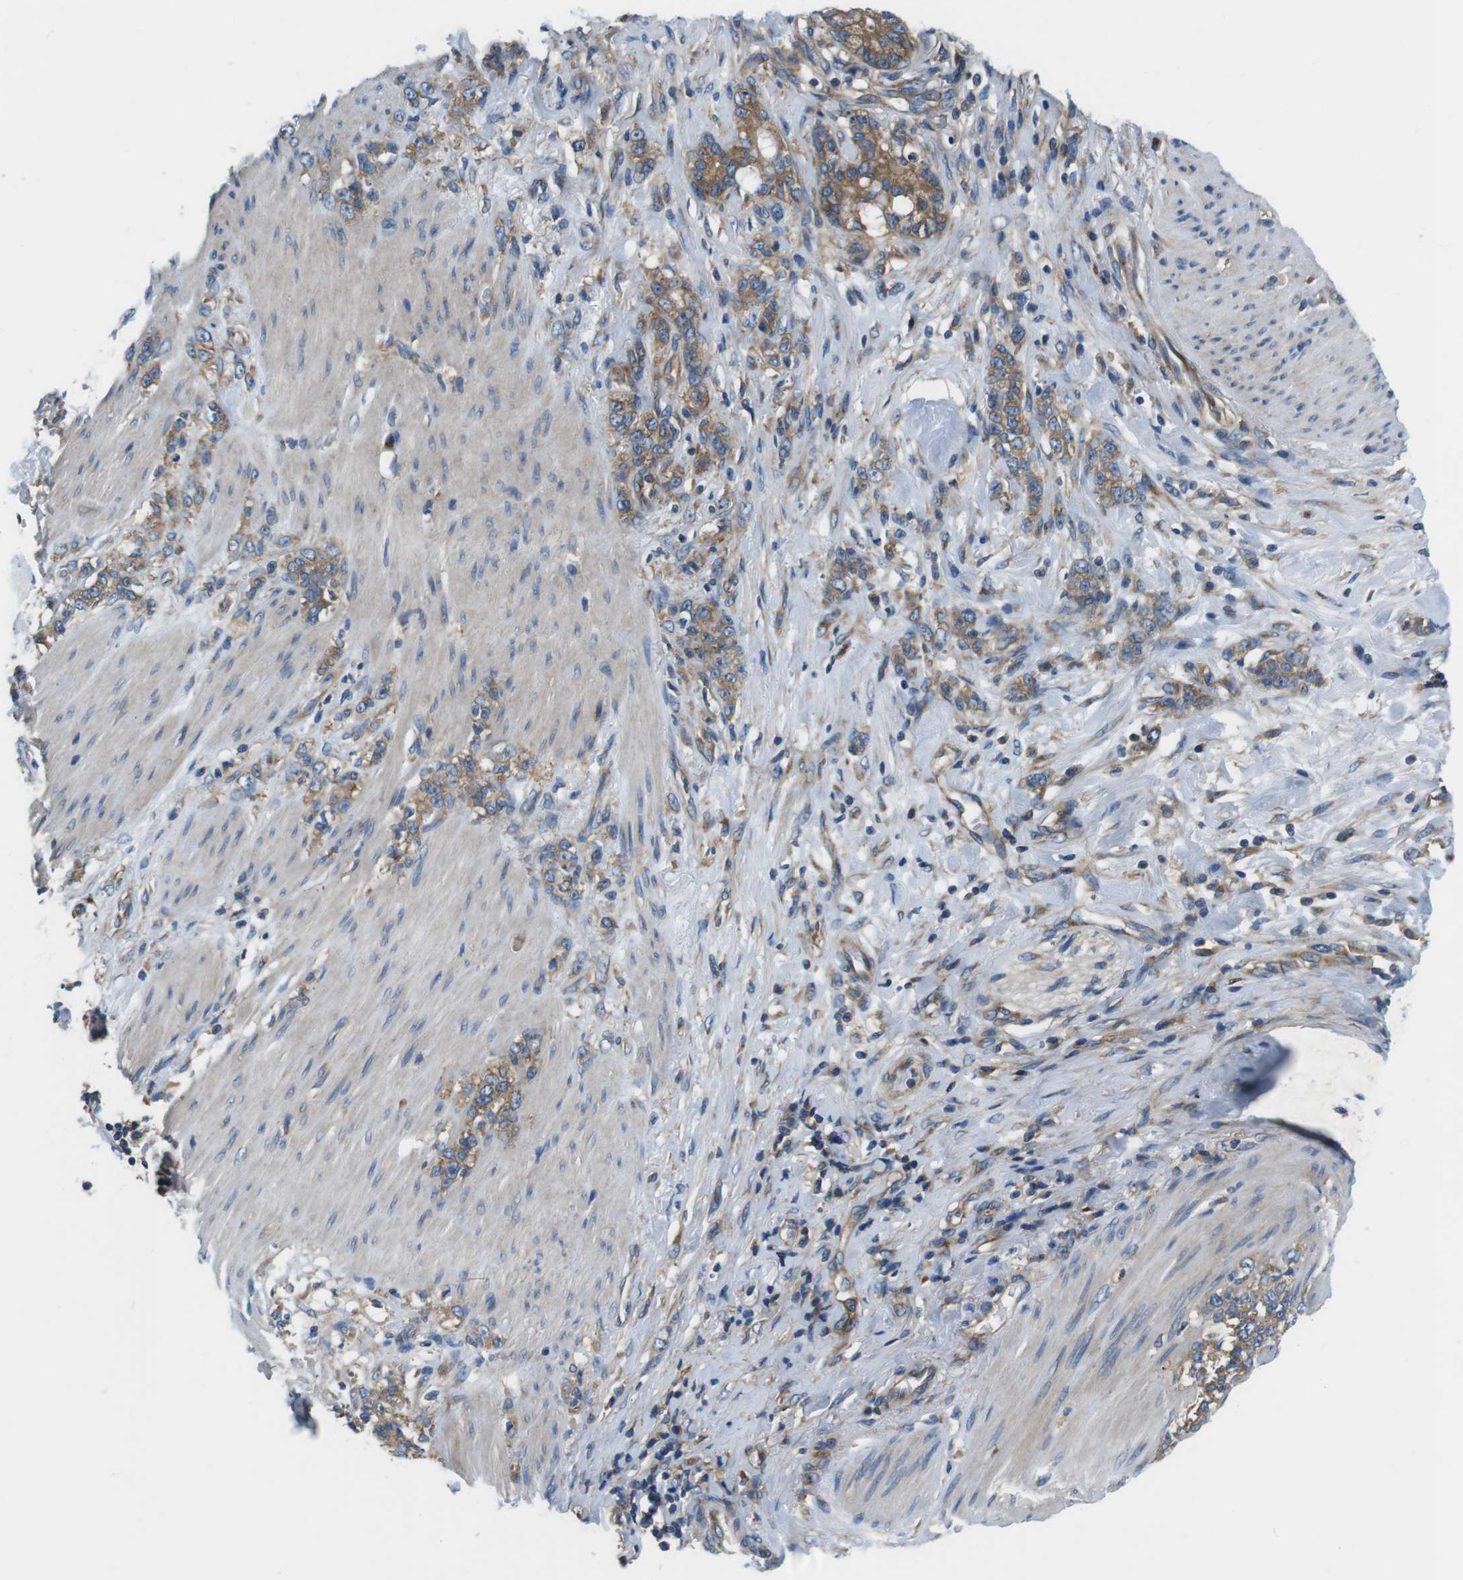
{"staining": {"intensity": "moderate", "quantity": ">75%", "location": "cytoplasmic/membranous"}, "tissue": "stomach cancer", "cell_type": "Tumor cells", "image_type": "cancer", "snomed": [{"axis": "morphology", "description": "Adenocarcinoma, NOS"}, {"axis": "topography", "description": "Stomach, lower"}], "caption": "Tumor cells demonstrate medium levels of moderate cytoplasmic/membranous expression in about >75% of cells in stomach cancer.", "gene": "DENND4C", "patient": {"sex": "male", "age": 88}}